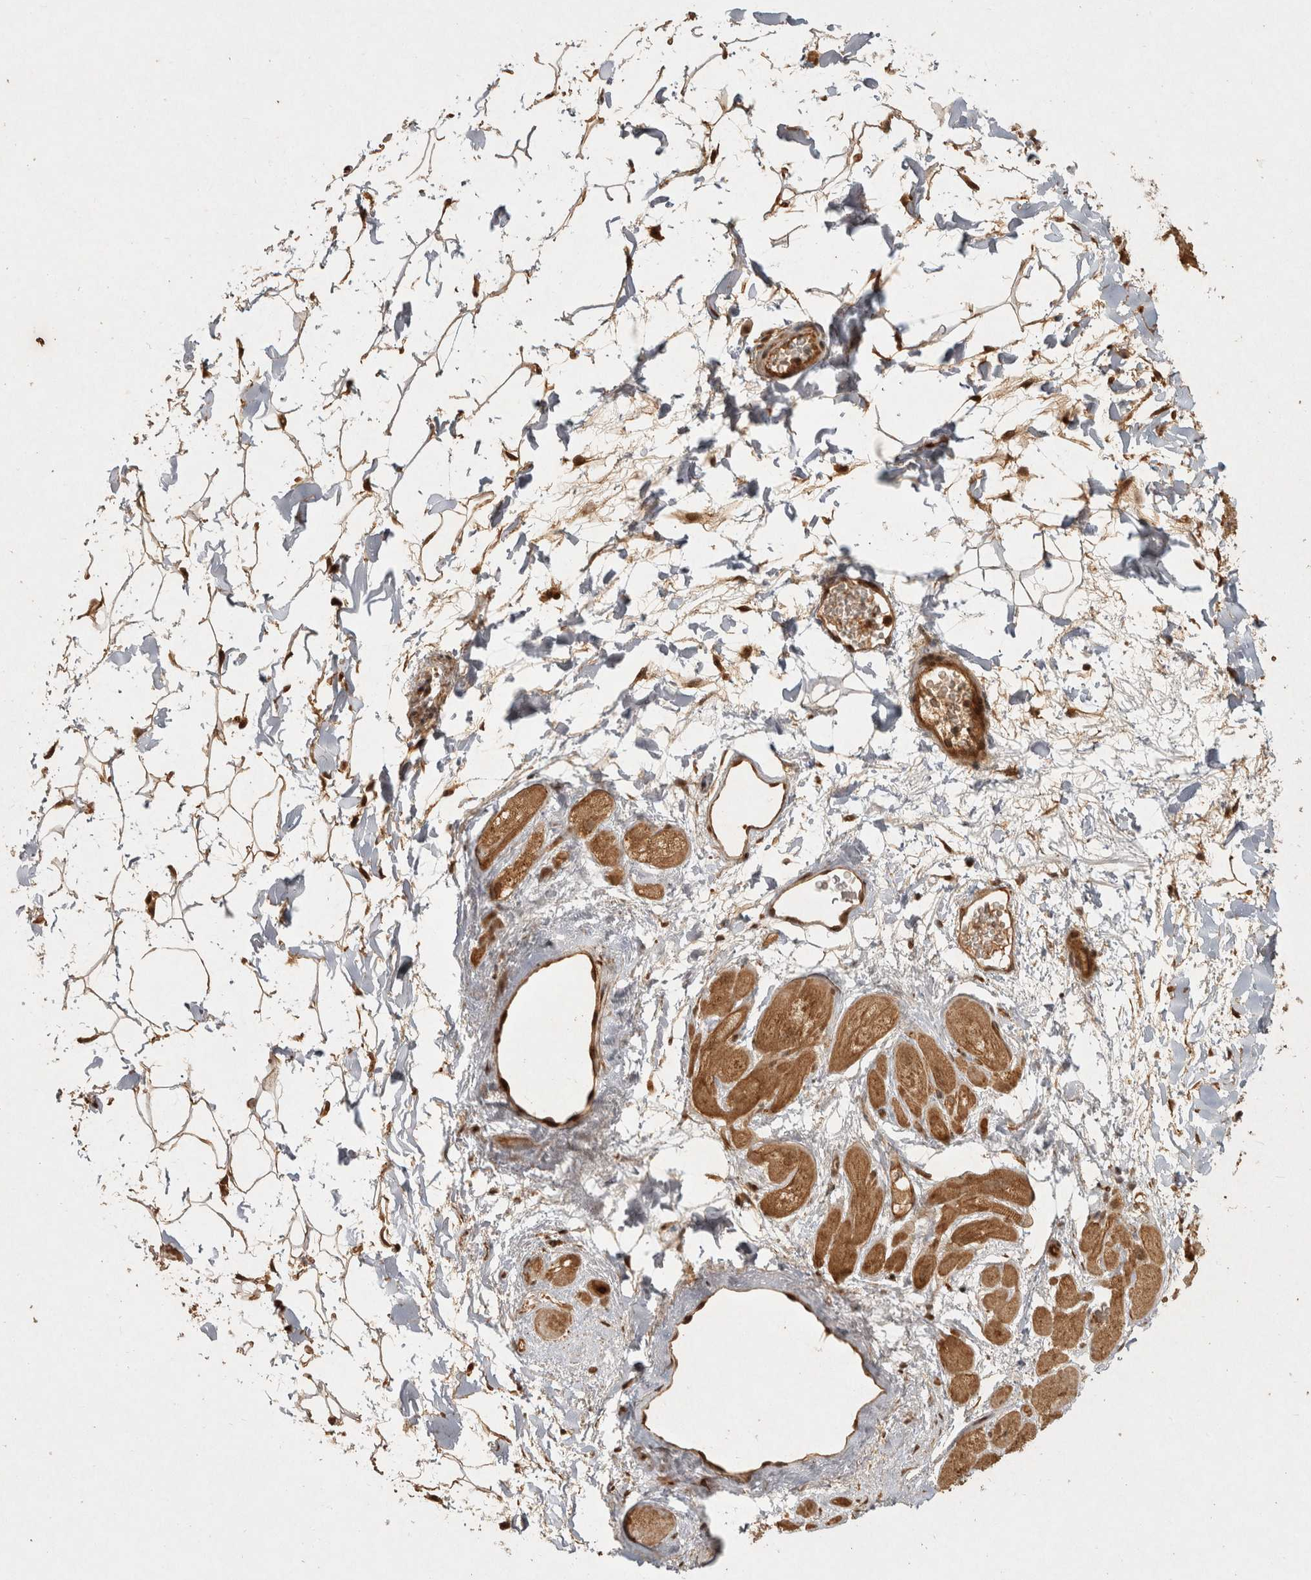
{"staining": {"intensity": "moderate", "quantity": ">75%", "location": "cytoplasmic/membranous"}, "tissue": "heart muscle", "cell_type": "Cardiomyocytes", "image_type": "normal", "snomed": [{"axis": "morphology", "description": "Normal tissue, NOS"}, {"axis": "topography", "description": "Heart"}], "caption": "DAB (3,3'-diaminobenzidine) immunohistochemical staining of unremarkable heart muscle exhibits moderate cytoplasmic/membranous protein expression in about >75% of cardiomyocytes. (DAB IHC, brown staining for protein, blue staining for nuclei).", "gene": "CAMSAP2", "patient": {"sex": "male", "age": 49}}